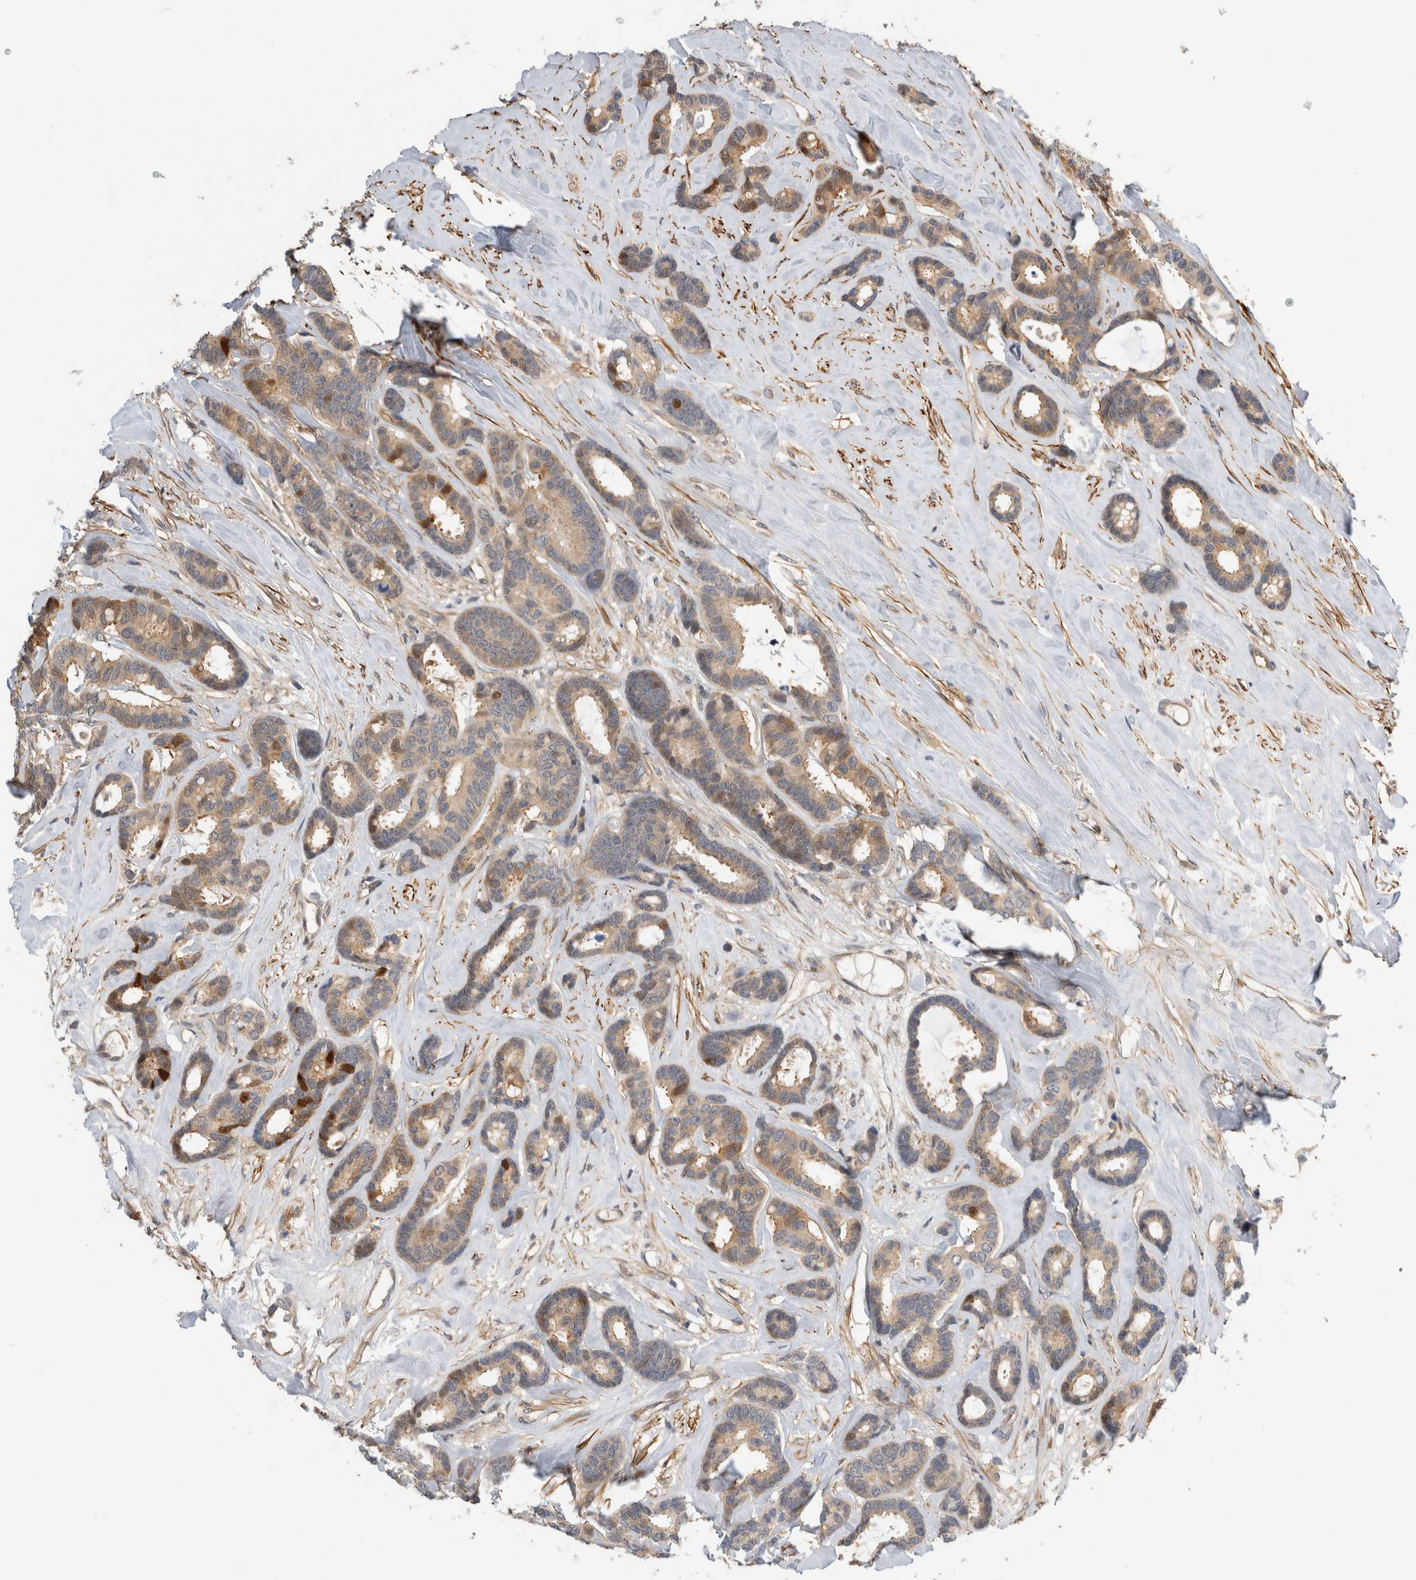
{"staining": {"intensity": "moderate", "quantity": "25%-75%", "location": "cytoplasmic/membranous"}, "tissue": "breast cancer", "cell_type": "Tumor cells", "image_type": "cancer", "snomed": [{"axis": "morphology", "description": "Duct carcinoma"}, {"axis": "topography", "description": "Breast"}], "caption": "Brown immunohistochemical staining in human breast cancer reveals moderate cytoplasmic/membranous positivity in approximately 25%-75% of tumor cells.", "gene": "PGM1", "patient": {"sex": "female", "age": 87}}